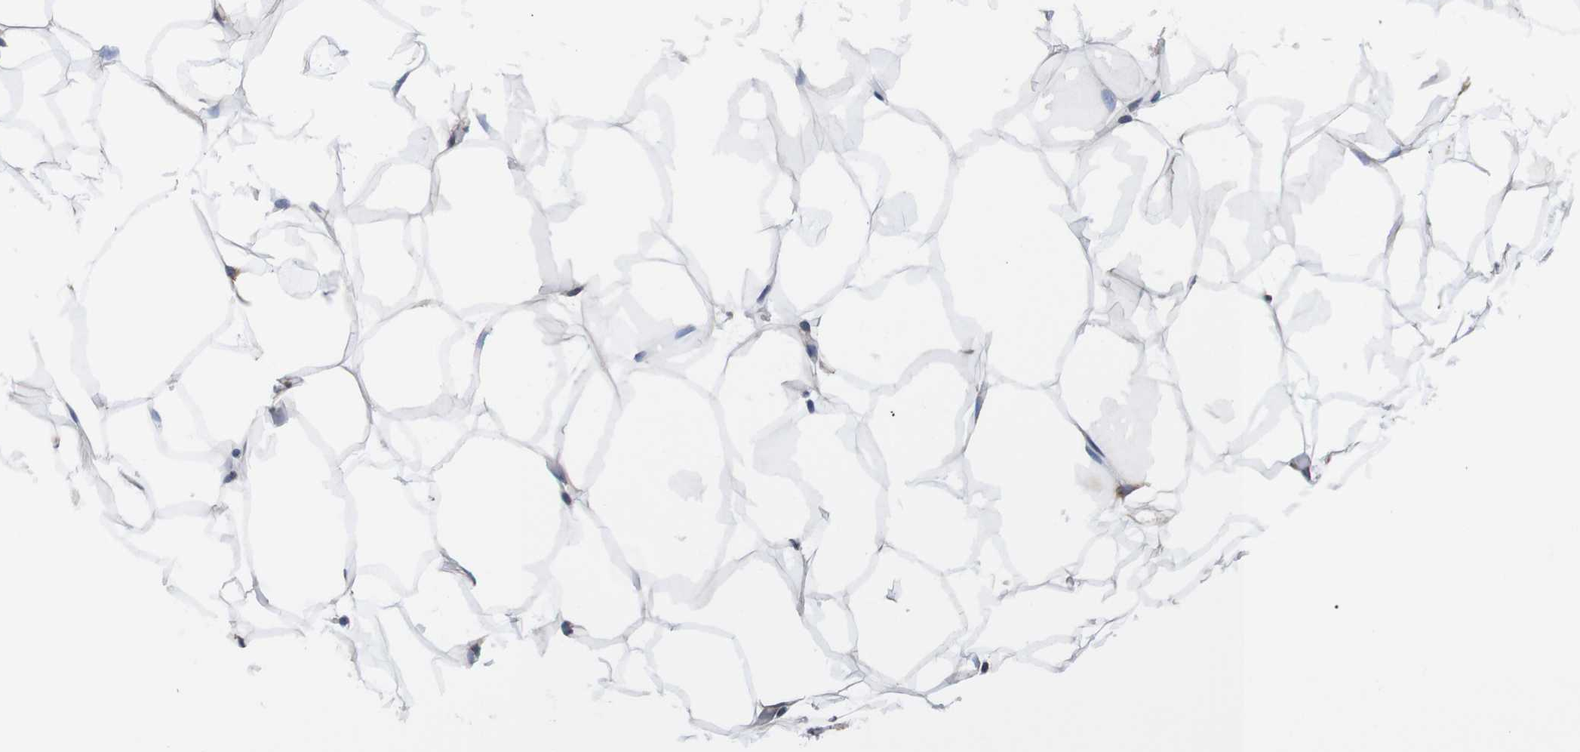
{"staining": {"intensity": "weak", "quantity": ">75%", "location": "cytoplasmic/membranous"}, "tissue": "adipose tissue", "cell_type": "Adipocytes", "image_type": "normal", "snomed": [{"axis": "morphology", "description": "Normal tissue, NOS"}, {"axis": "topography", "description": "Breast"}, {"axis": "topography", "description": "Adipose tissue"}], "caption": "DAB immunohistochemical staining of benign human adipose tissue reveals weak cytoplasmic/membranous protein expression in approximately >75% of adipocytes. Immunohistochemistry stains the protein of interest in brown and the nuclei are stained blue.", "gene": "TMEM109", "patient": {"sex": "female", "age": 25}}